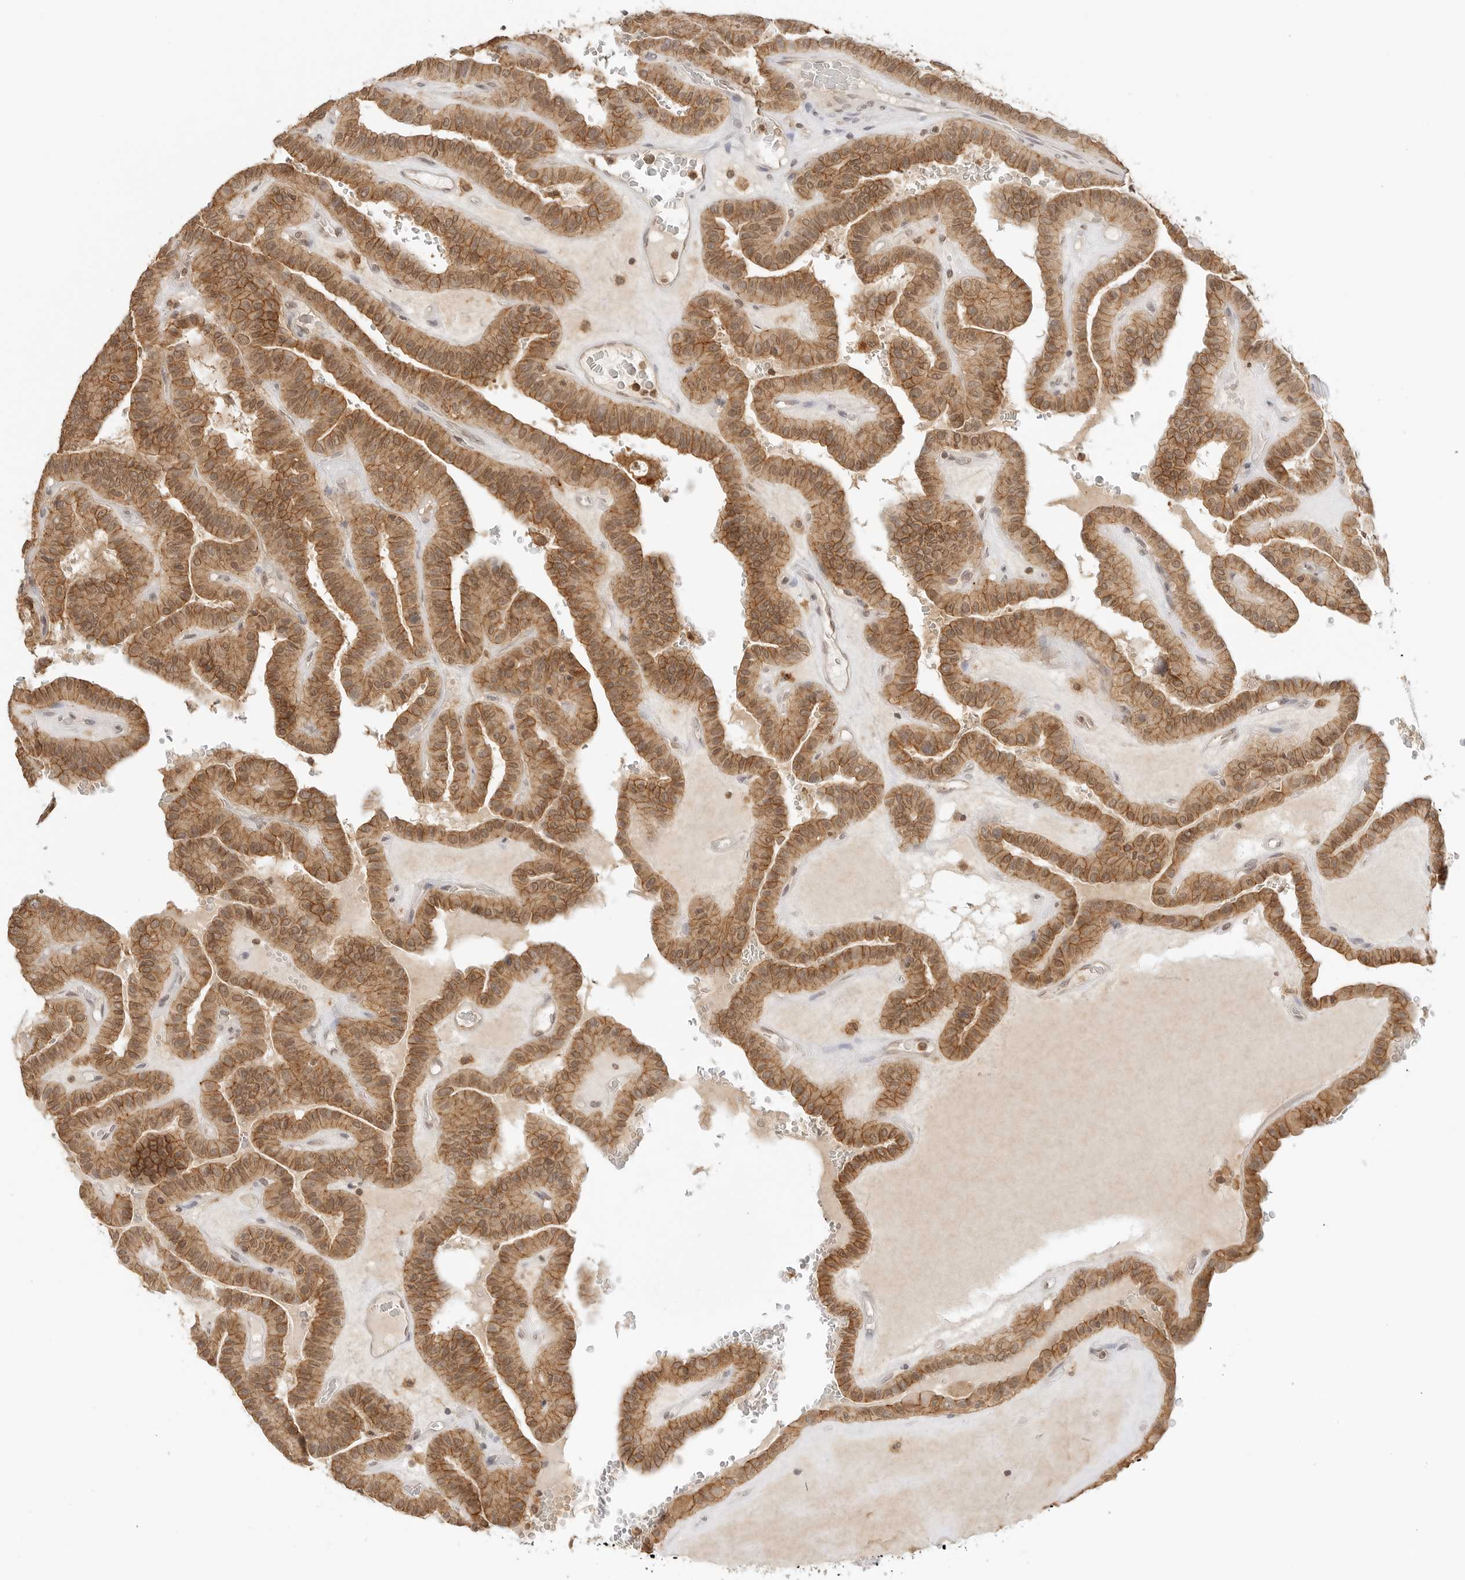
{"staining": {"intensity": "moderate", "quantity": ">75%", "location": "cytoplasmic/membranous"}, "tissue": "thyroid cancer", "cell_type": "Tumor cells", "image_type": "cancer", "snomed": [{"axis": "morphology", "description": "Papillary adenocarcinoma, NOS"}, {"axis": "topography", "description": "Thyroid gland"}], "caption": "Immunohistochemical staining of human thyroid cancer displays moderate cytoplasmic/membranous protein expression in approximately >75% of tumor cells. The protein of interest is stained brown, and the nuclei are stained in blue (DAB (3,3'-diaminobenzidine) IHC with brightfield microscopy, high magnification).", "gene": "EPHA1", "patient": {"sex": "male", "age": 77}}